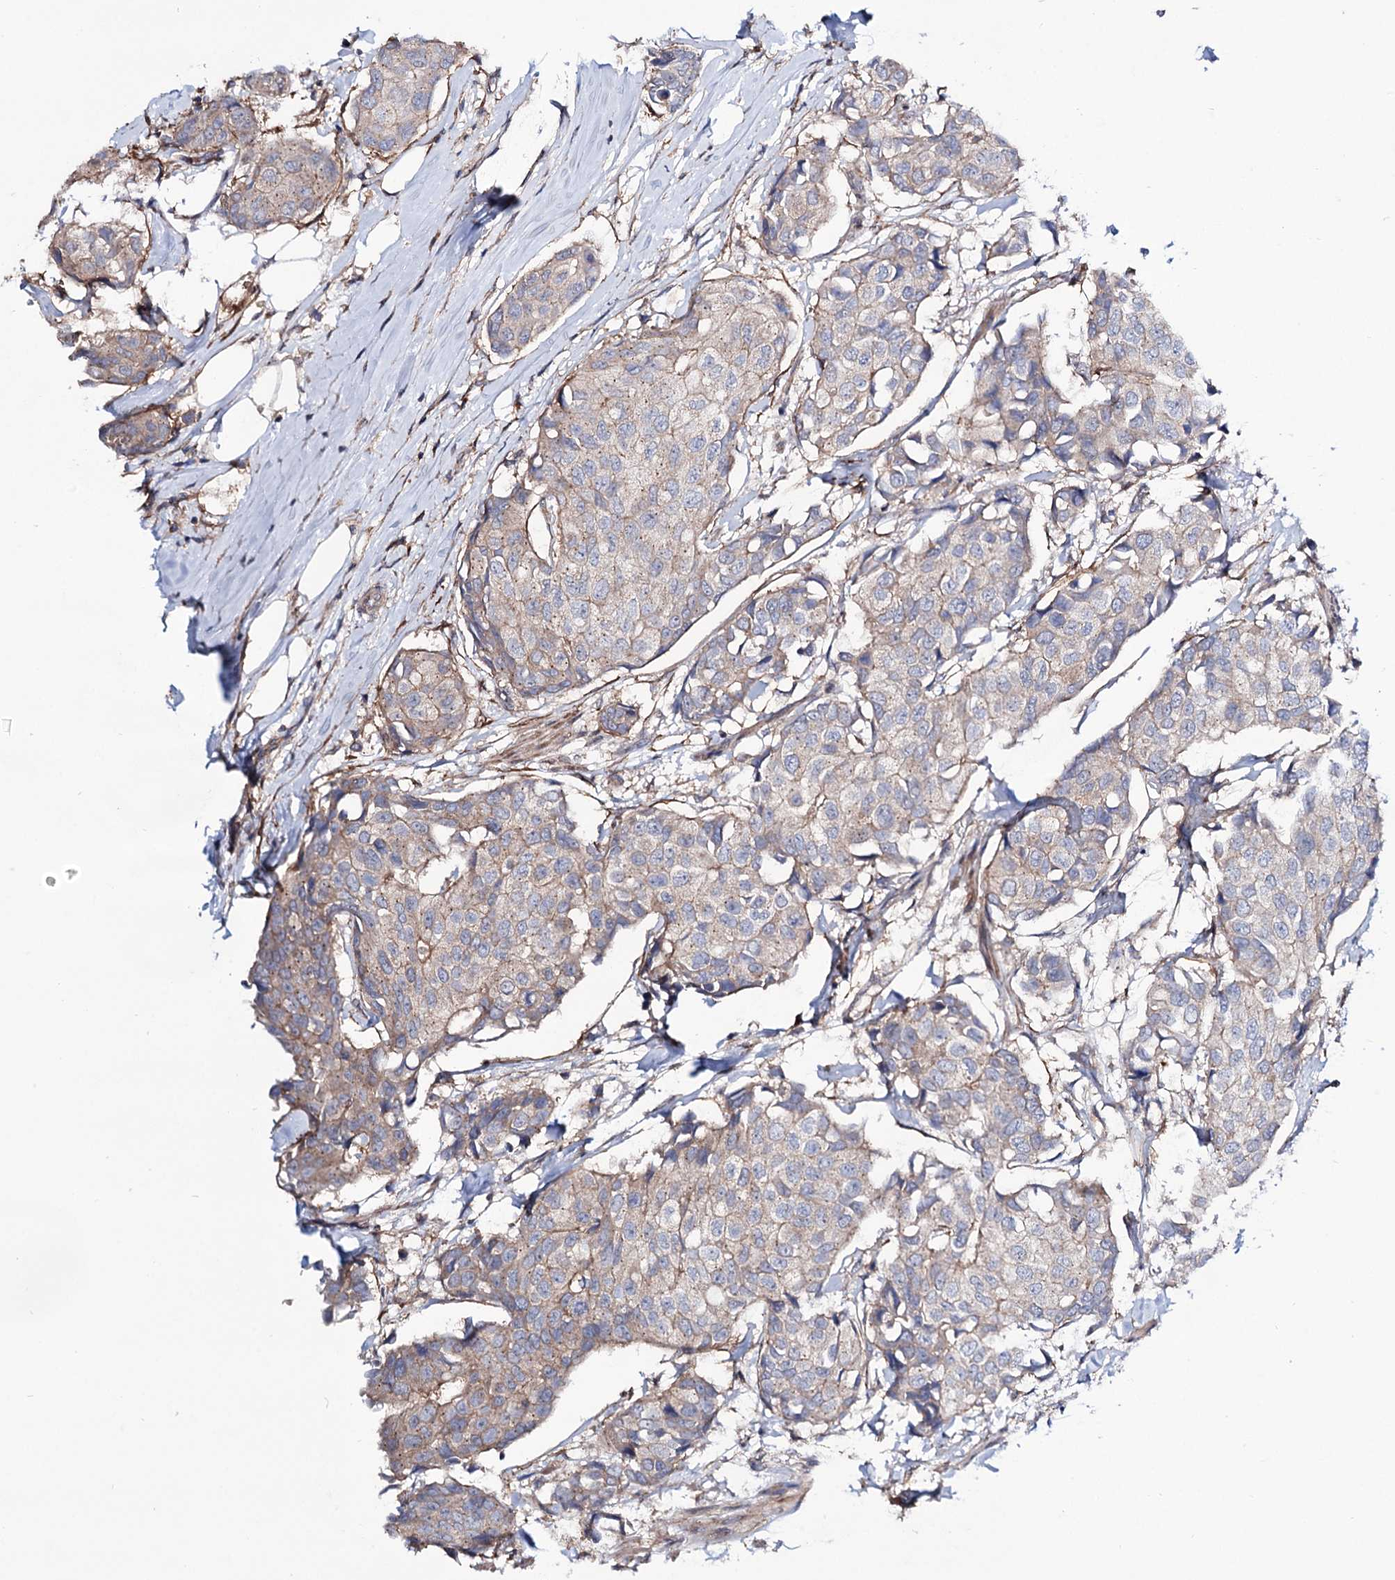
{"staining": {"intensity": "weak", "quantity": "<25%", "location": "cytoplasmic/membranous"}, "tissue": "breast cancer", "cell_type": "Tumor cells", "image_type": "cancer", "snomed": [{"axis": "morphology", "description": "Duct carcinoma"}, {"axis": "topography", "description": "Breast"}], "caption": "Breast infiltrating ductal carcinoma stained for a protein using immunohistochemistry (IHC) reveals no staining tumor cells.", "gene": "SEC24A", "patient": {"sex": "female", "age": 80}}